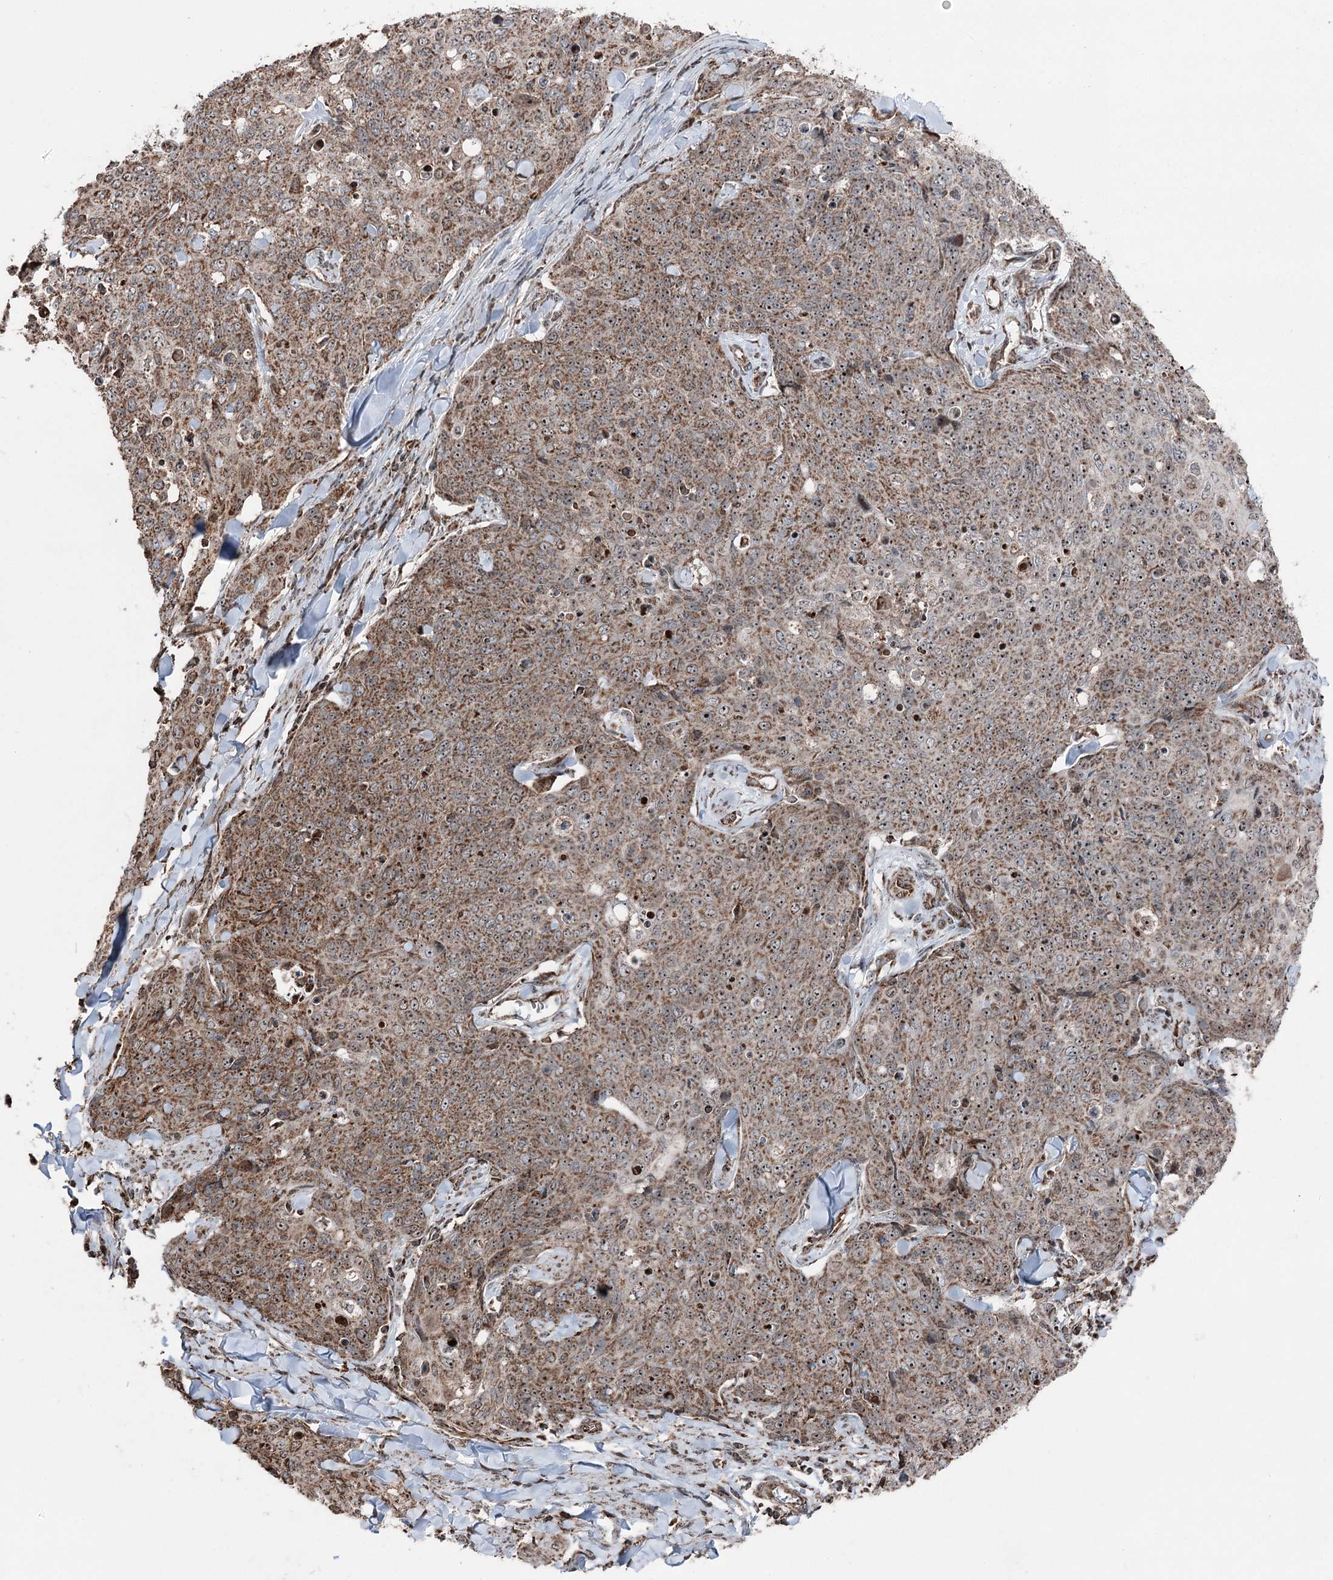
{"staining": {"intensity": "moderate", "quantity": ">75%", "location": "cytoplasmic/membranous,nuclear"}, "tissue": "skin cancer", "cell_type": "Tumor cells", "image_type": "cancer", "snomed": [{"axis": "morphology", "description": "Squamous cell carcinoma, NOS"}, {"axis": "topography", "description": "Skin"}, {"axis": "topography", "description": "Vulva"}], "caption": "Protein expression analysis of skin cancer demonstrates moderate cytoplasmic/membranous and nuclear expression in approximately >75% of tumor cells.", "gene": "STEEP1", "patient": {"sex": "female", "age": 85}}